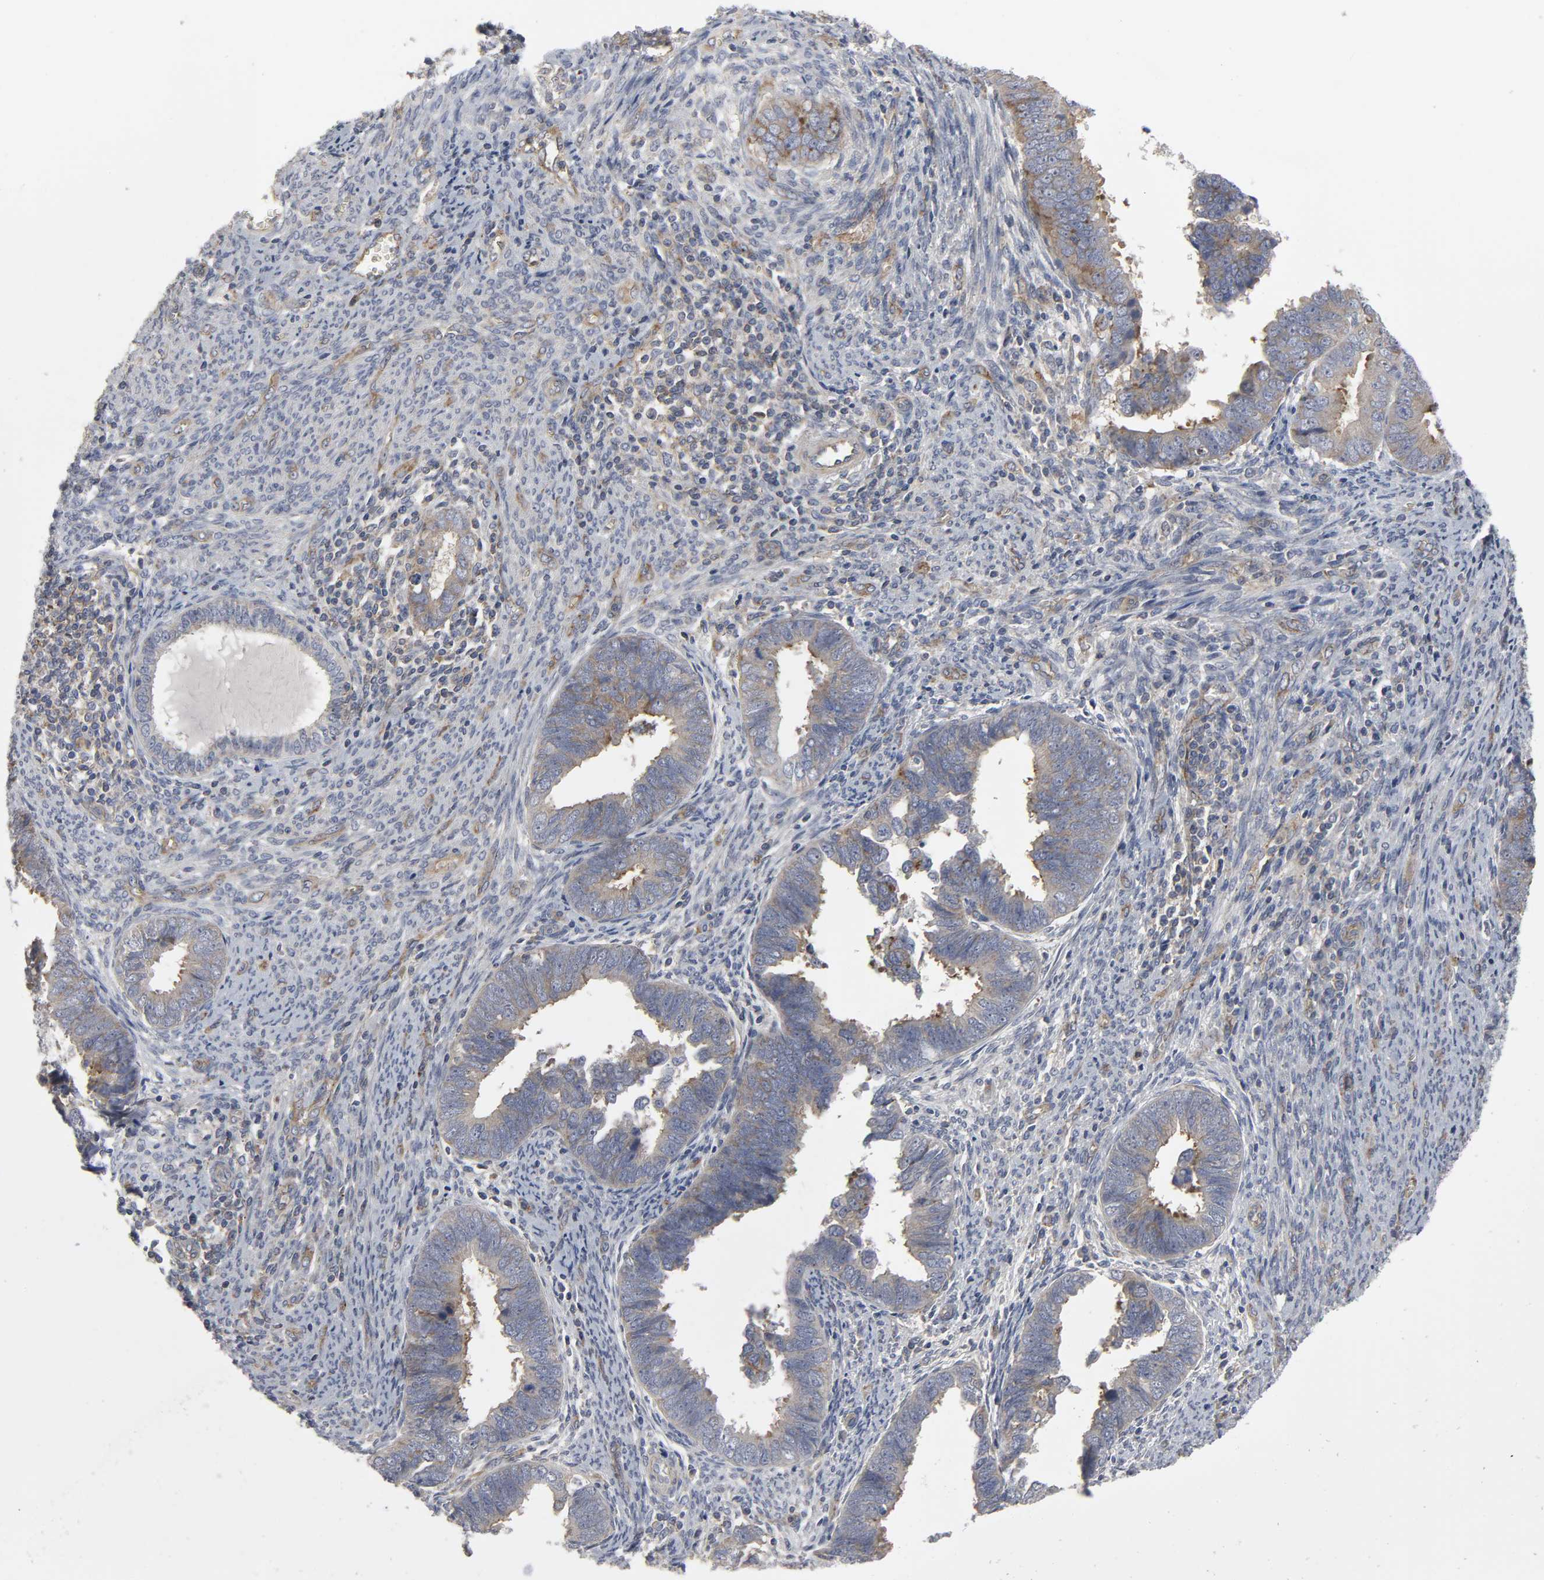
{"staining": {"intensity": "moderate", "quantity": ">75%", "location": "cytoplasmic/membranous"}, "tissue": "endometrial cancer", "cell_type": "Tumor cells", "image_type": "cancer", "snomed": [{"axis": "morphology", "description": "Adenocarcinoma, NOS"}, {"axis": "topography", "description": "Endometrium"}], "caption": "Brown immunohistochemical staining in endometrial adenocarcinoma exhibits moderate cytoplasmic/membranous staining in approximately >75% of tumor cells. Nuclei are stained in blue.", "gene": "SH3GLB1", "patient": {"sex": "female", "age": 75}}